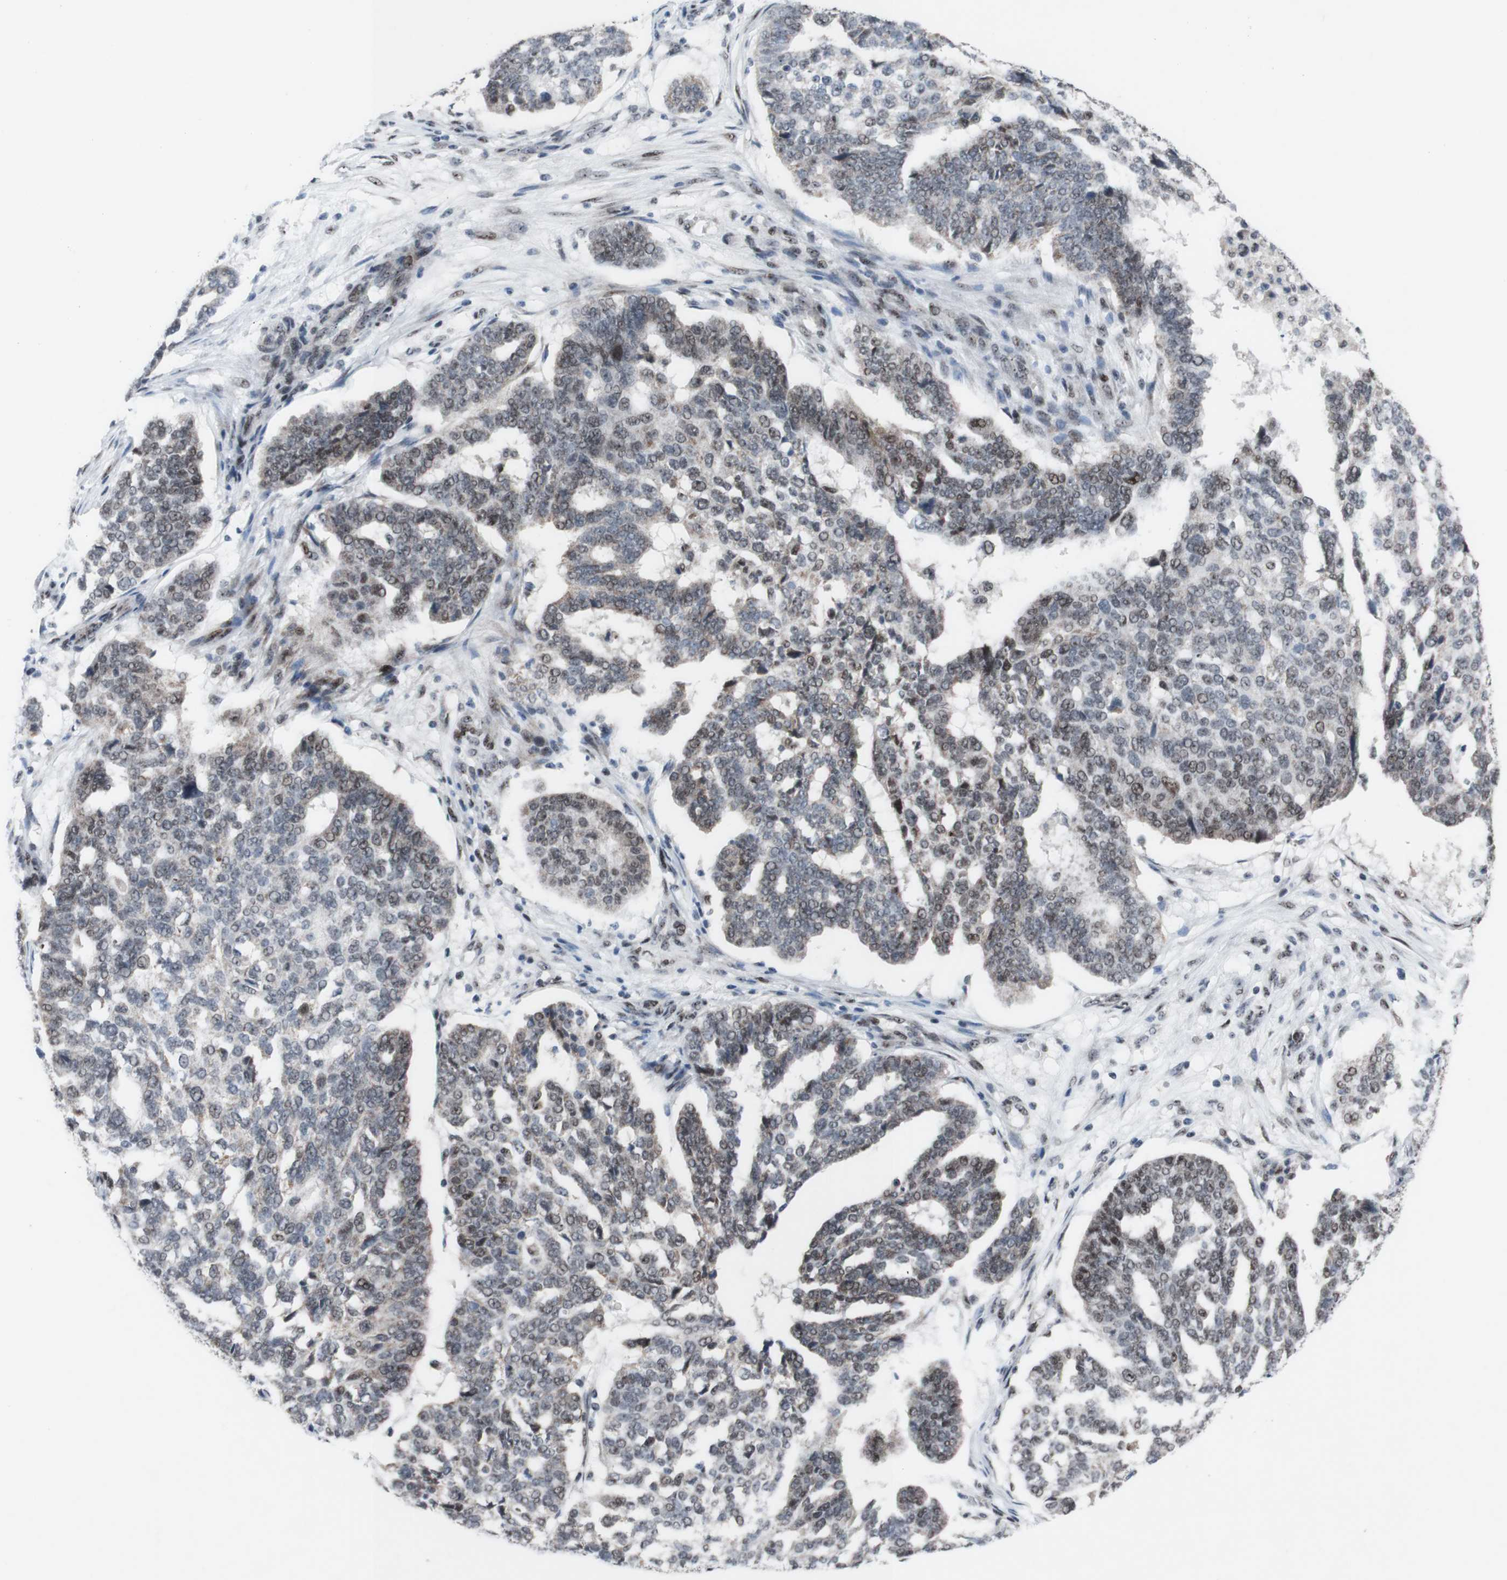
{"staining": {"intensity": "weak", "quantity": "<25%", "location": "nuclear"}, "tissue": "ovarian cancer", "cell_type": "Tumor cells", "image_type": "cancer", "snomed": [{"axis": "morphology", "description": "Cystadenocarcinoma, serous, NOS"}, {"axis": "topography", "description": "Ovary"}], "caption": "Tumor cells are negative for protein expression in human ovarian serous cystadenocarcinoma. (DAB immunohistochemistry (IHC) visualized using brightfield microscopy, high magnification).", "gene": "POLR1A", "patient": {"sex": "female", "age": 59}}